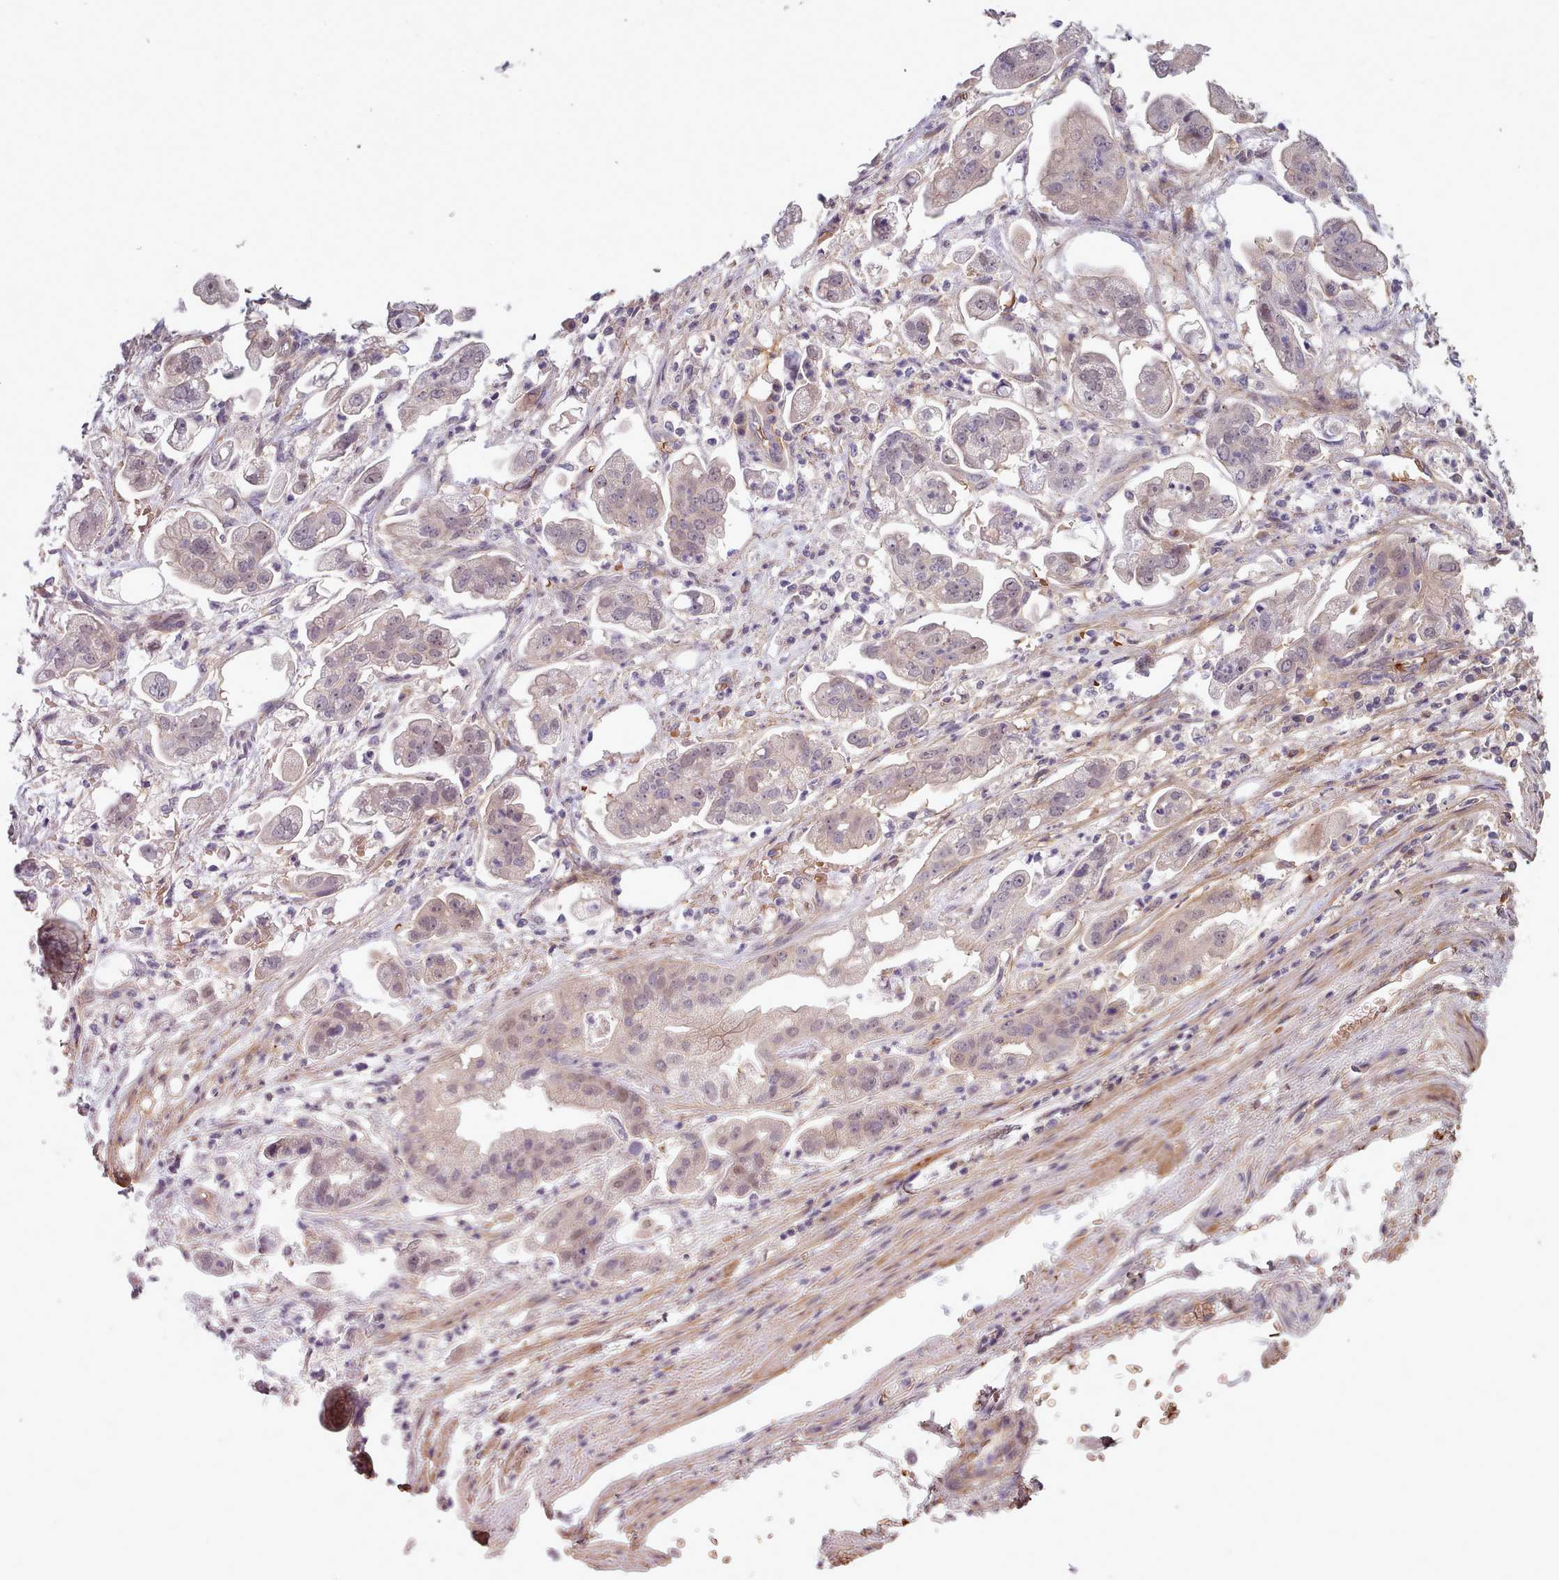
{"staining": {"intensity": "weak", "quantity": ">75%", "location": "nuclear"}, "tissue": "stomach cancer", "cell_type": "Tumor cells", "image_type": "cancer", "snomed": [{"axis": "morphology", "description": "Adenocarcinoma, NOS"}, {"axis": "topography", "description": "Stomach"}], "caption": "Weak nuclear expression for a protein is identified in approximately >75% of tumor cells of stomach cancer (adenocarcinoma) using IHC.", "gene": "CLNS1A", "patient": {"sex": "male", "age": 62}}